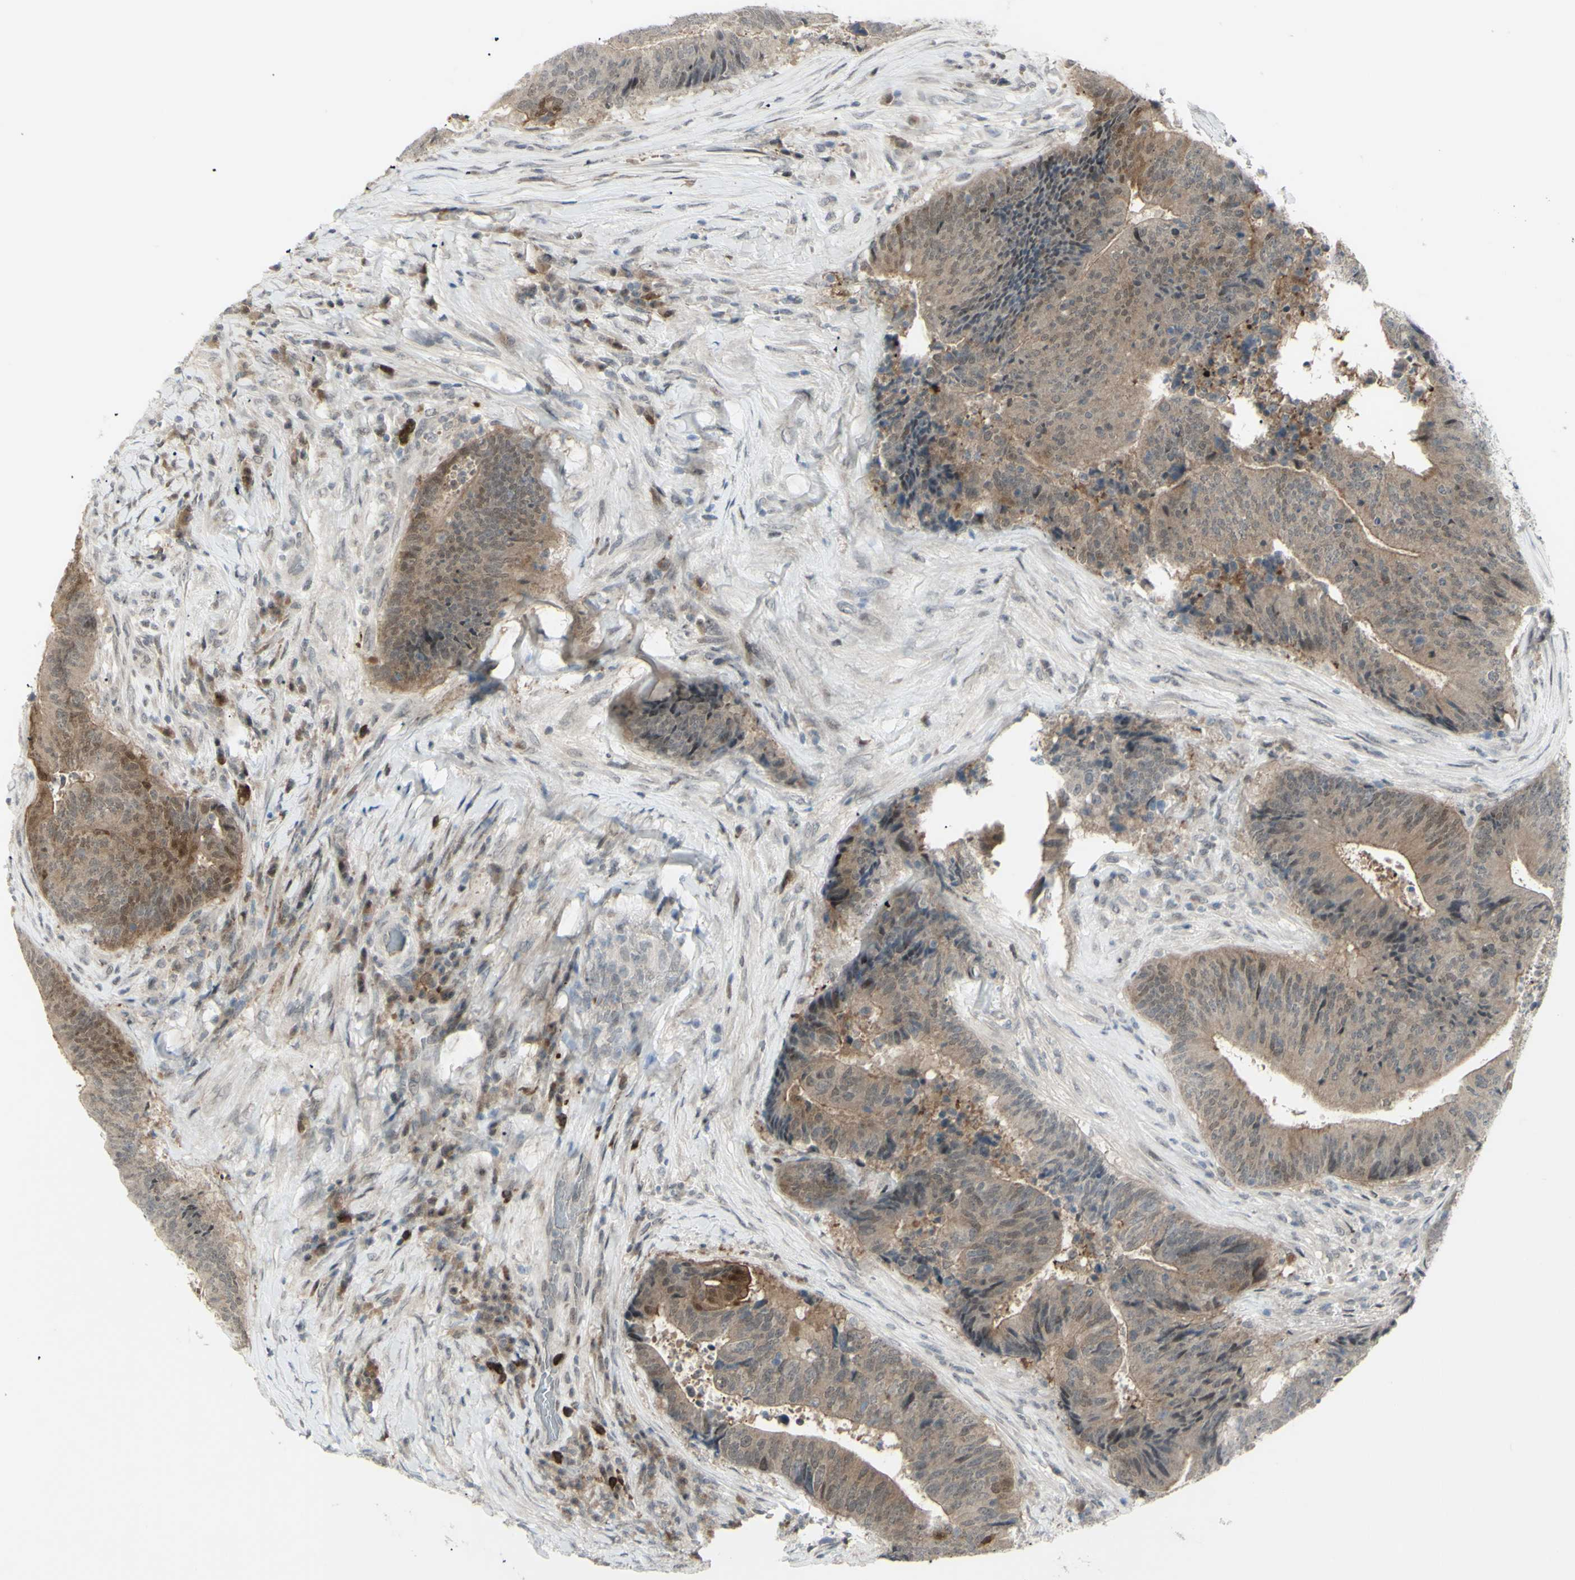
{"staining": {"intensity": "weak", "quantity": ">75%", "location": "cytoplasmic/membranous"}, "tissue": "colorectal cancer", "cell_type": "Tumor cells", "image_type": "cancer", "snomed": [{"axis": "morphology", "description": "Adenocarcinoma, NOS"}, {"axis": "topography", "description": "Rectum"}], "caption": "Protein expression by immunohistochemistry reveals weak cytoplasmic/membranous staining in approximately >75% of tumor cells in adenocarcinoma (colorectal). Nuclei are stained in blue.", "gene": "ETNK1", "patient": {"sex": "male", "age": 72}}